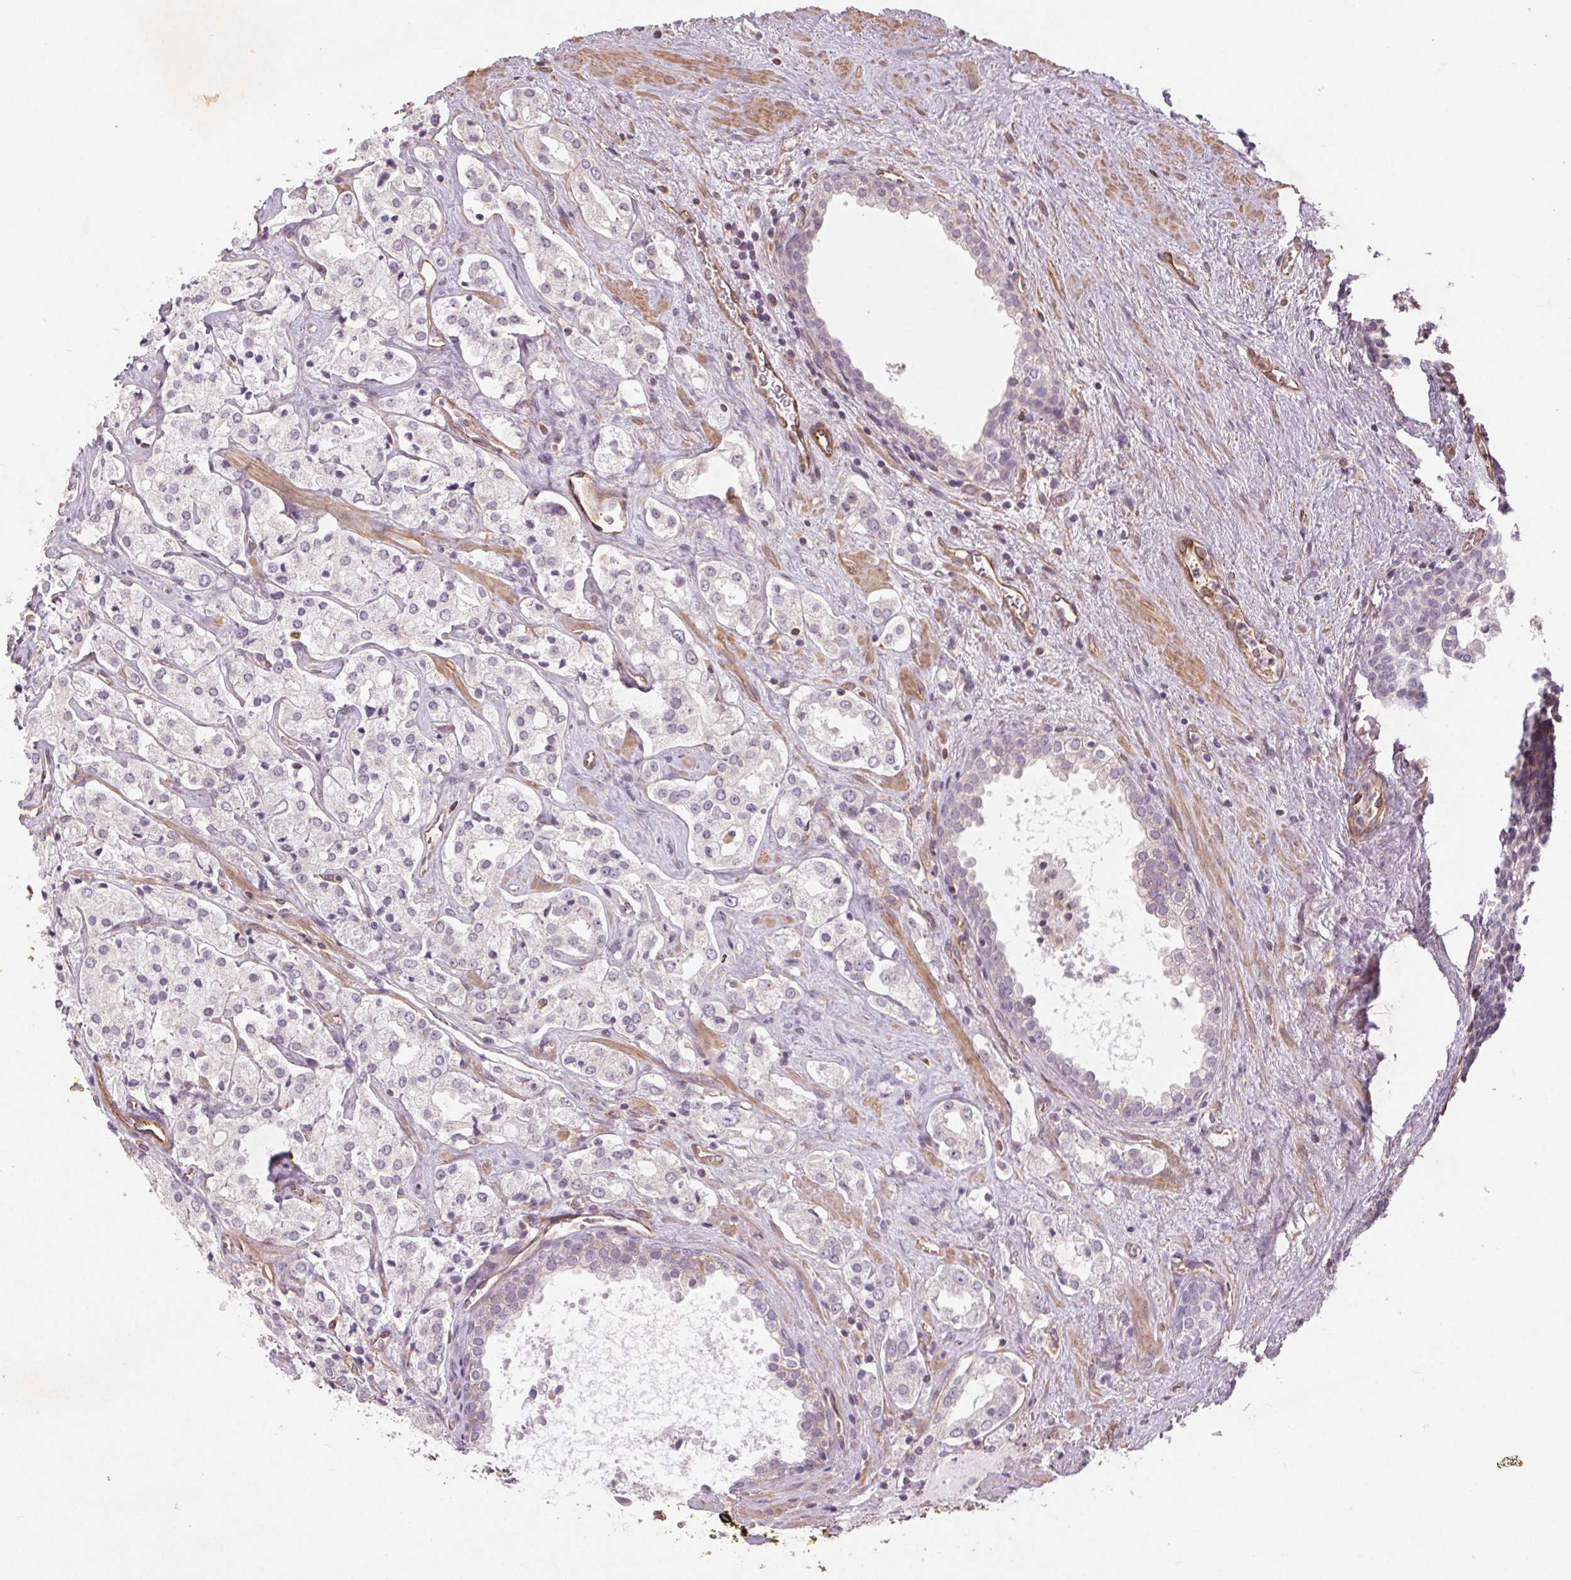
{"staining": {"intensity": "negative", "quantity": "none", "location": "none"}, "tissue": "prostate cancer", "cell_type": "Tumor cells", "image_type": "cancer", "snomed": [{"axis": "morphology", "description": "Adenocarcinoma, NOS"}, {"axis": "topography", "description": "Prostate"}], "caption": "Immunohistochemistry micrograph of neoplastic tissue: prostate cancer stained with DAB (3,3'-diaminobenzidine) displays no significant protein staining in tumor cells.", "gene": "CCSER1", "patient": {"sex": "male", "age": 66}}